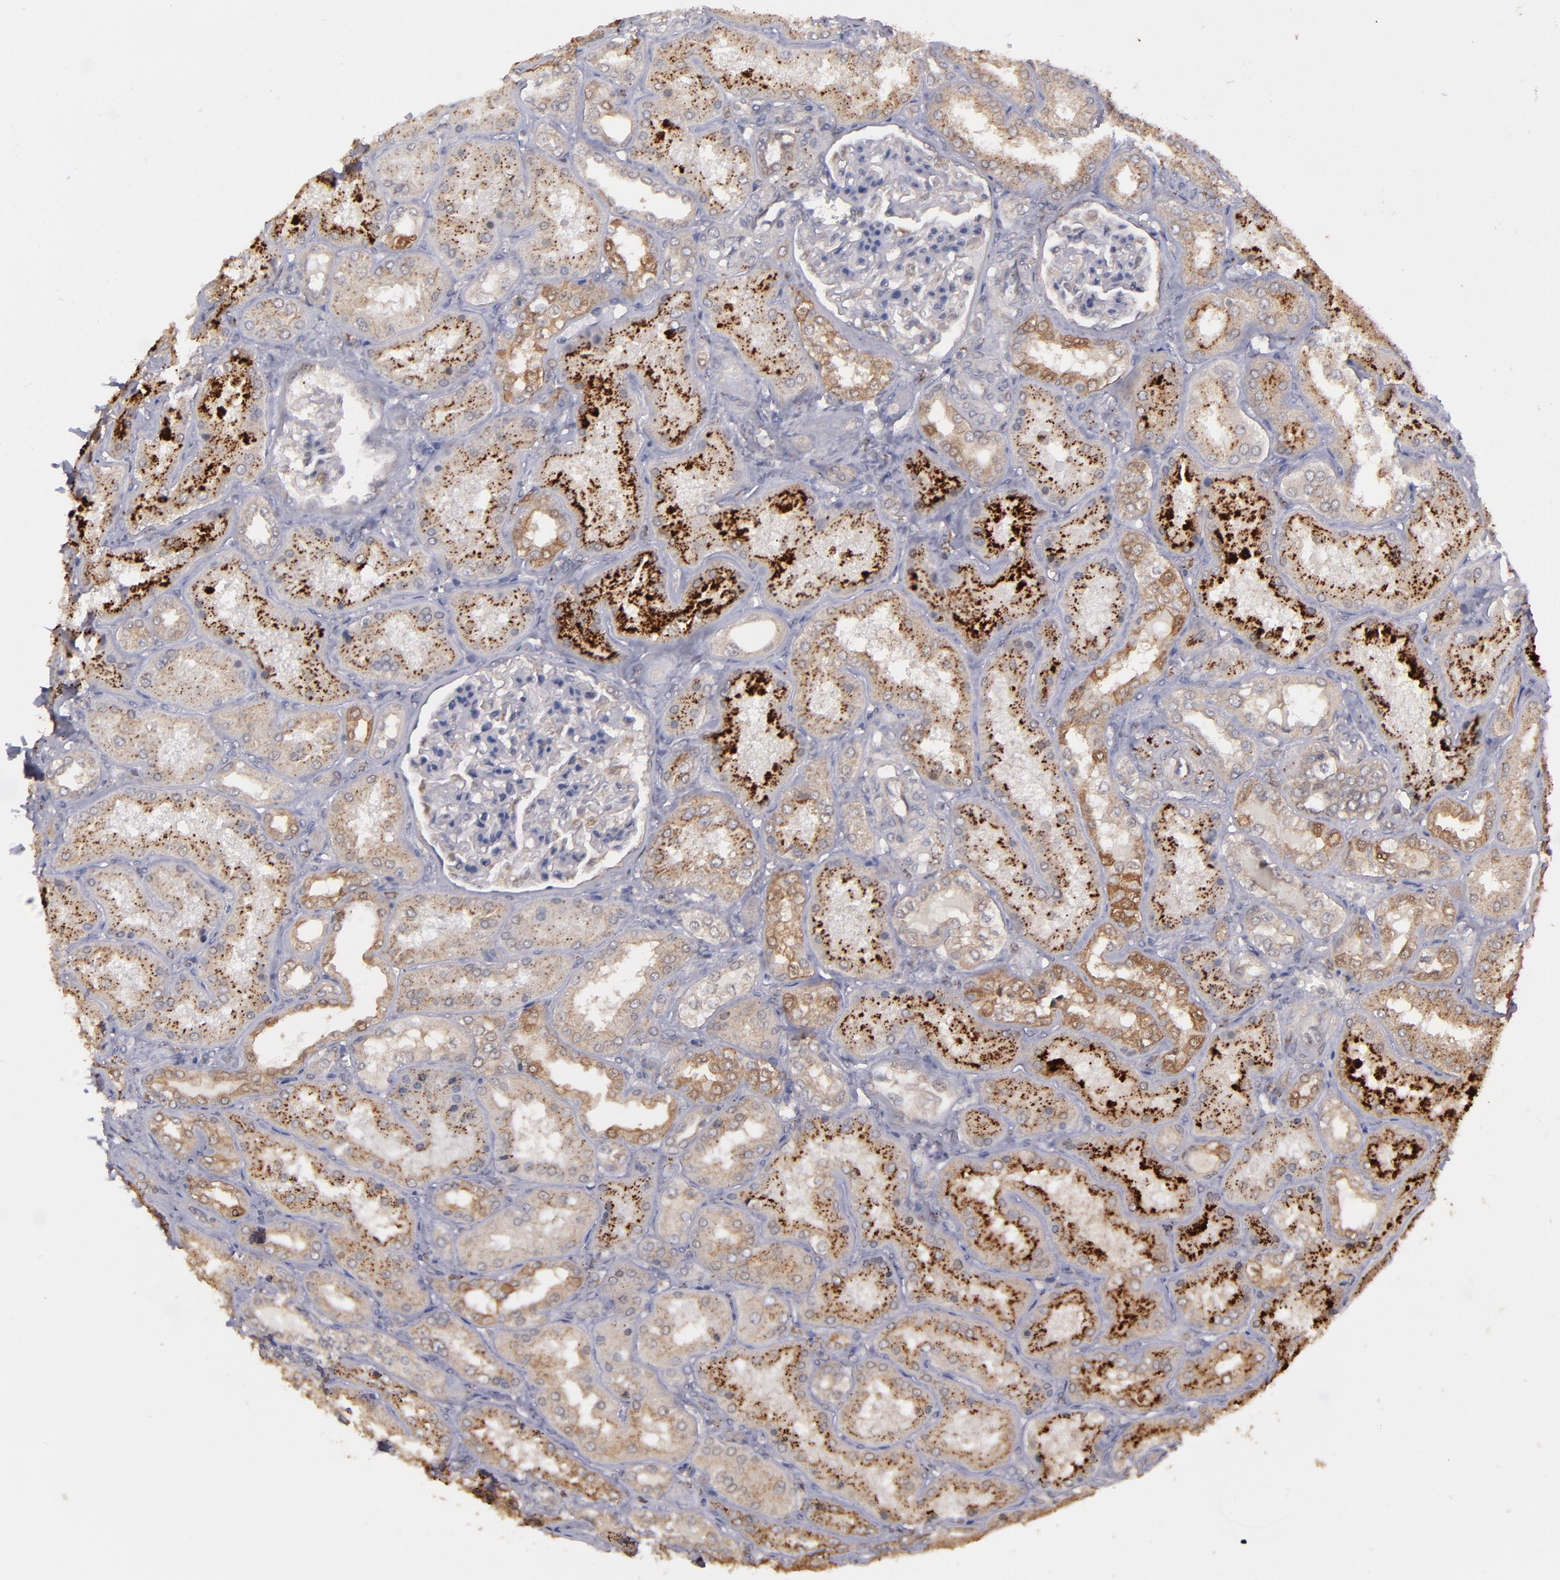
{"staining": {"intensity": "negative", "quantity": "none", "location": "none"}, "tissue": "kidney", "cell_type": "Cells in glomeruli", "image_type": "normal", "snomed": [{"axis": "morphology", "description": "Normal tissue, NOS"}, {"axis": "topography", "description": "Kidney"}], "caption": "IHC image of unremarkable kidney: kidney stained with DAB (3,3'-diaminobenzidine) exhibits no significant protein staining in cells in glomeruli.", "gene": "SIPA1L1", "patient": {"sex": "female", "age": 56}}